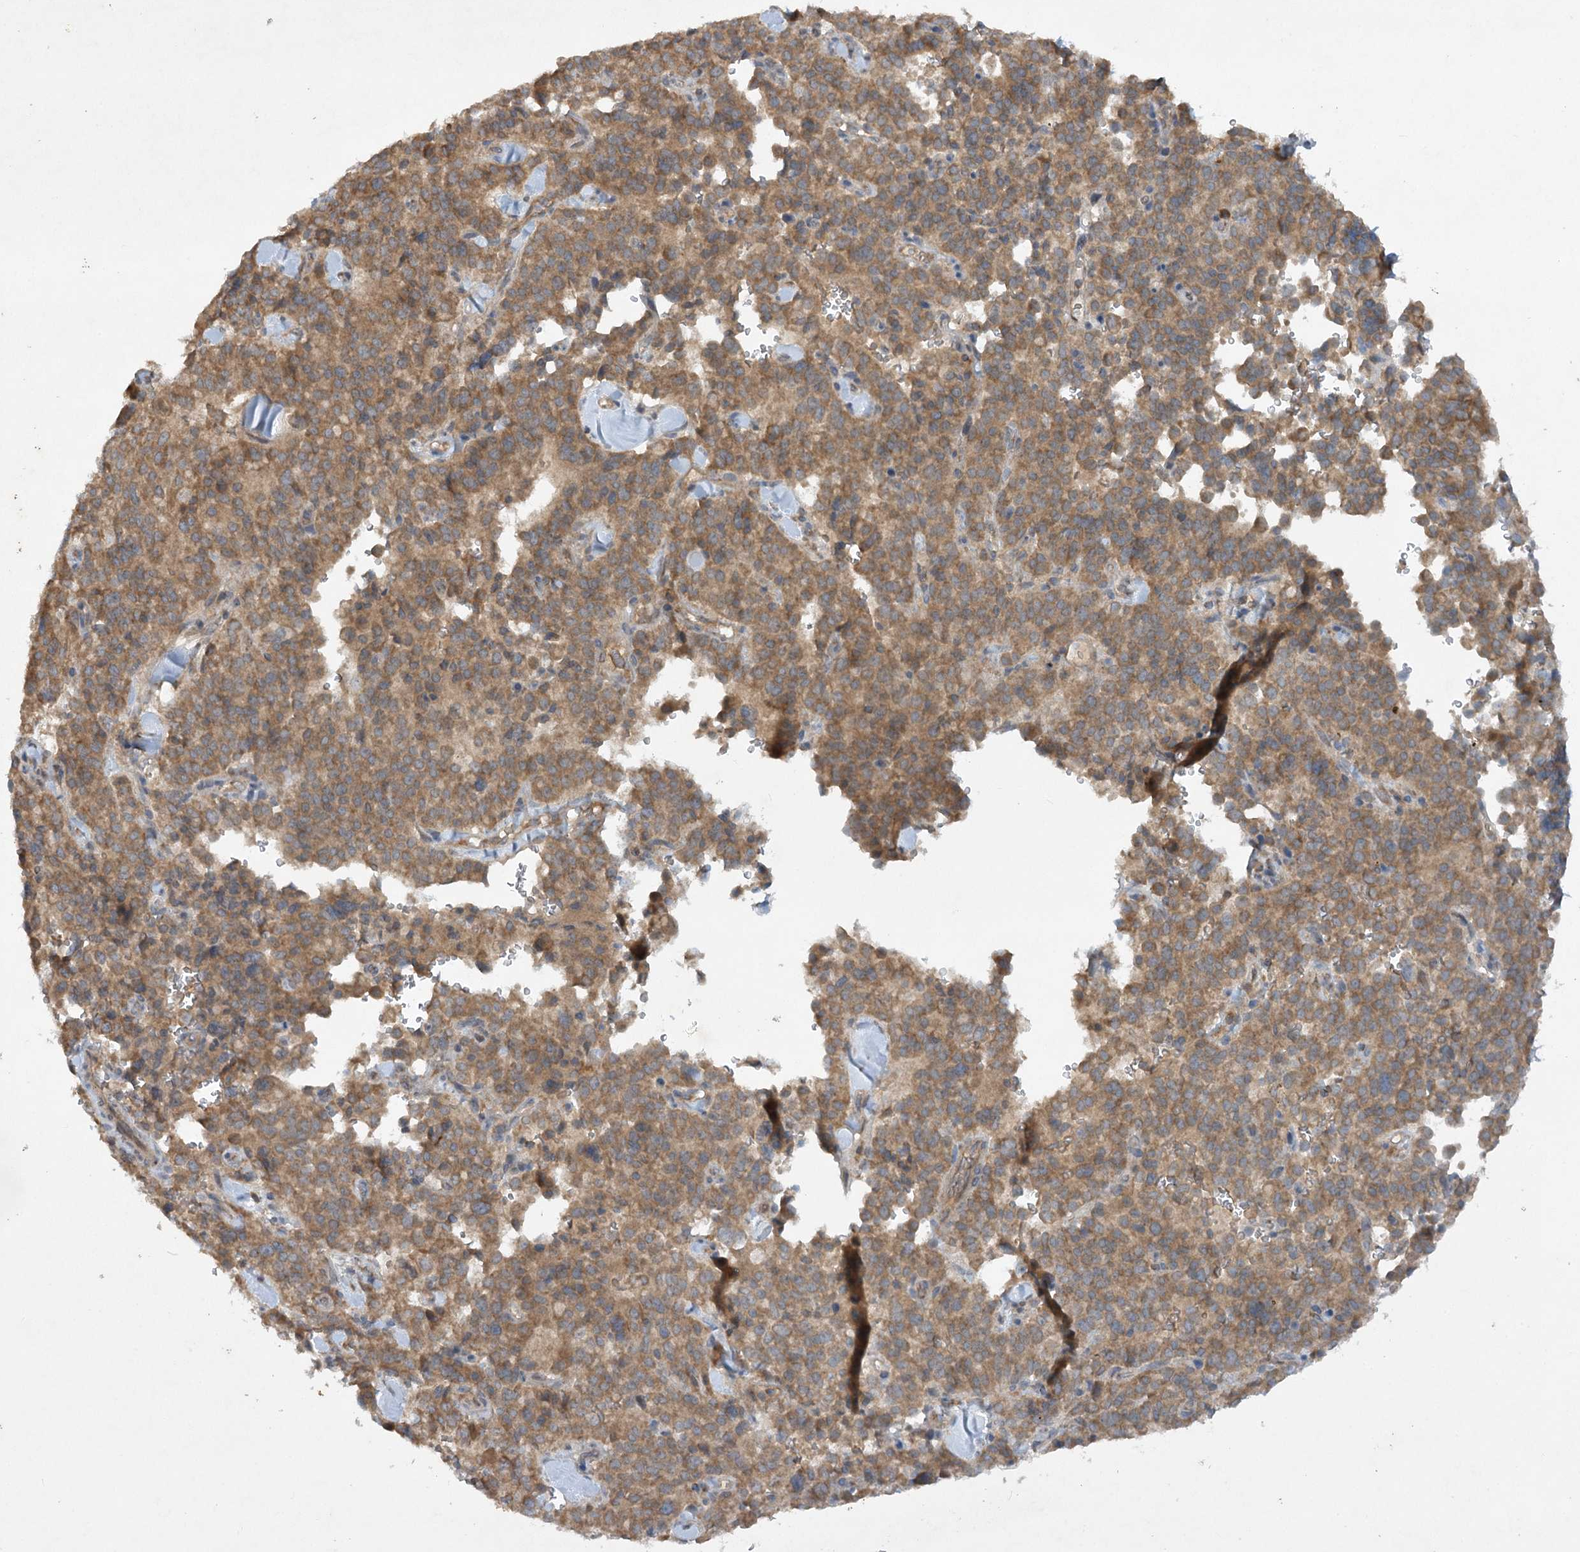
{"staining": {"intensity": "moderate", "quantity": ">75%", "location": "cytoplasmic/membranous"}, "tissue": "pancreatic cancer", "cell_type": "Tumor cells", "image_type": "cancer", "snomed": [{"axis": "morphology", "description": "Adenocarcinoma, NOS"}, {"axis": "topography", "description": "Pancreas"}], "caption": "Adenocarcinoma (pancreatic) stained for a protein demonstrates moderate cytoplasmic/membranous positivity in tumor cells. Nuclei are stained in blue.", "gene": "TRAF3IP1", "patient": {"sex": "male", "age": 65}}